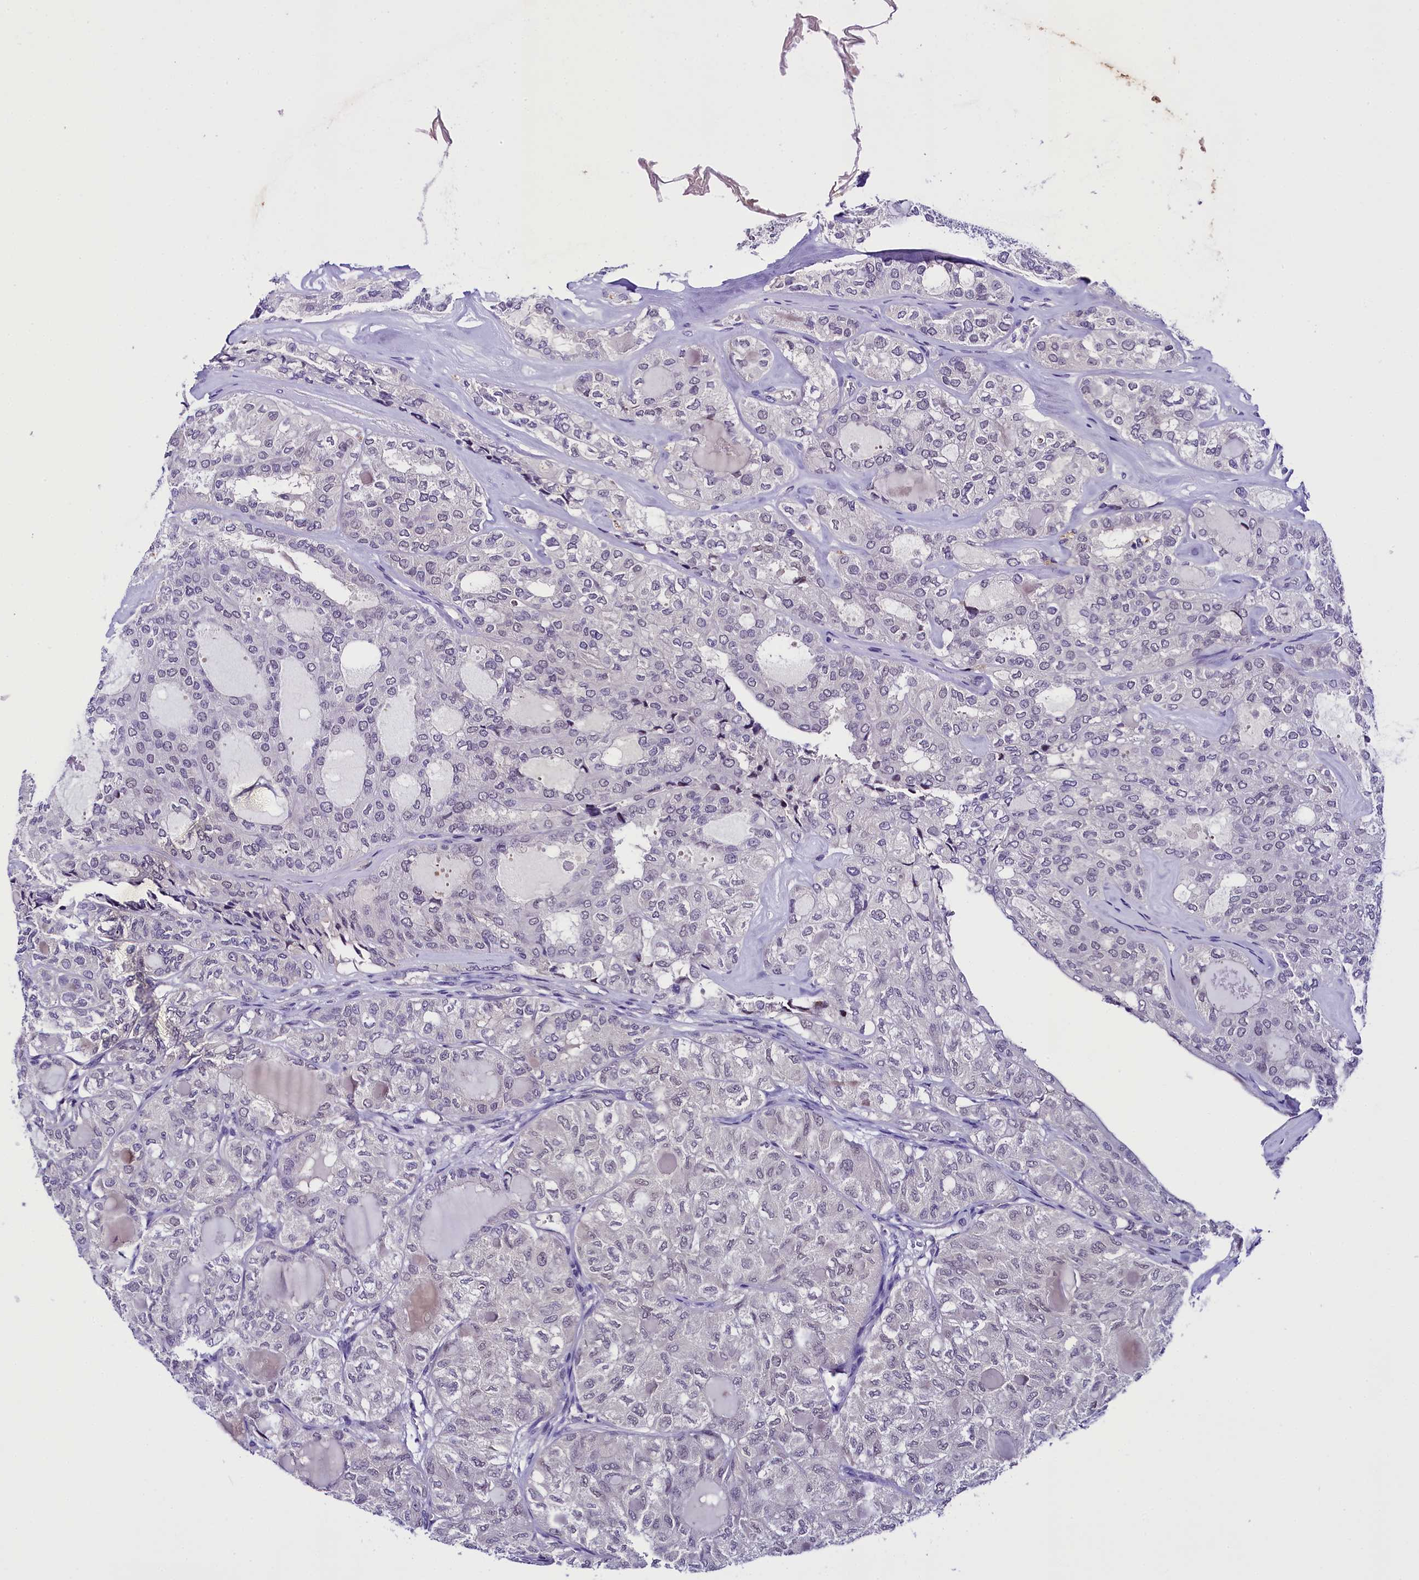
{"staining": {"intensity": "negative", "quantity": "none", "location": "none"}, "tissue": "thyroid cancer", "cell_type": "Tumor cells", "image_type": "cancer", "snomed": [{"axis": "morphology", "description": "Follicular adenoma carcinoma, NOS"}, {"axis": "topography", "description": "Thyroid gland"}], "caption": "Tumor cells show no significant expression in follicular adenoma carcinoma (thyroid).", "gene": "IQCN", "patient": {"sex": "male", "age": 75}}